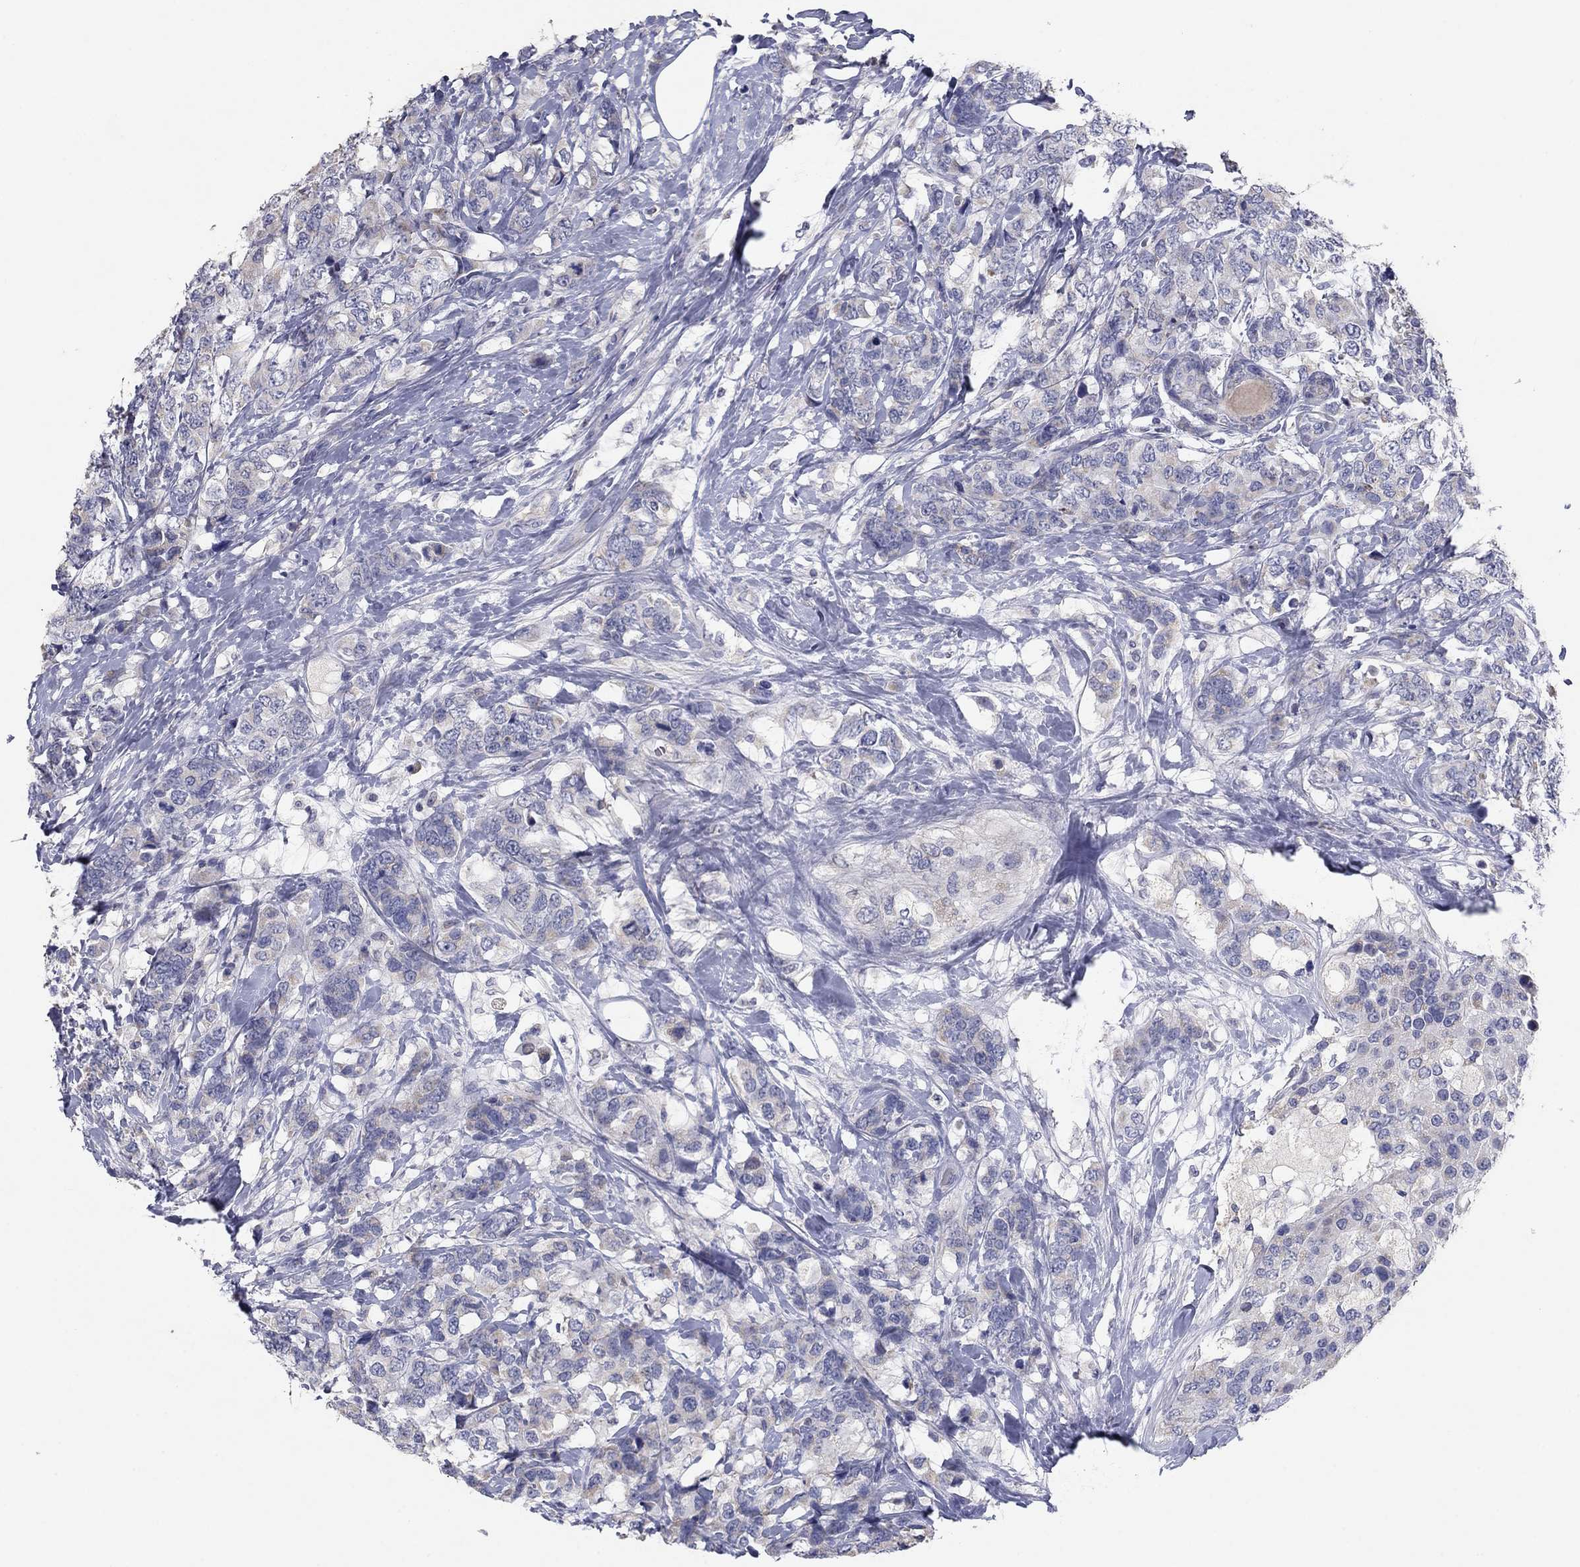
{"staining": {"intensity": "negative", "quantity": "none", "location": "none"}, "tissue": "breast cancer", "cell_type": "Tumor cells", "image_type": "cancer", "snomed": [{"axis": "morphology", "description": "Lobular carcinoma"}, {"axis": "topography", "description": "Breast"}], "caption": "There is no significant staining in tumor cells of lobular carcinoma (breast).", "gene": "PTGDS", "patient": {"sex": "female", "age": 59}}